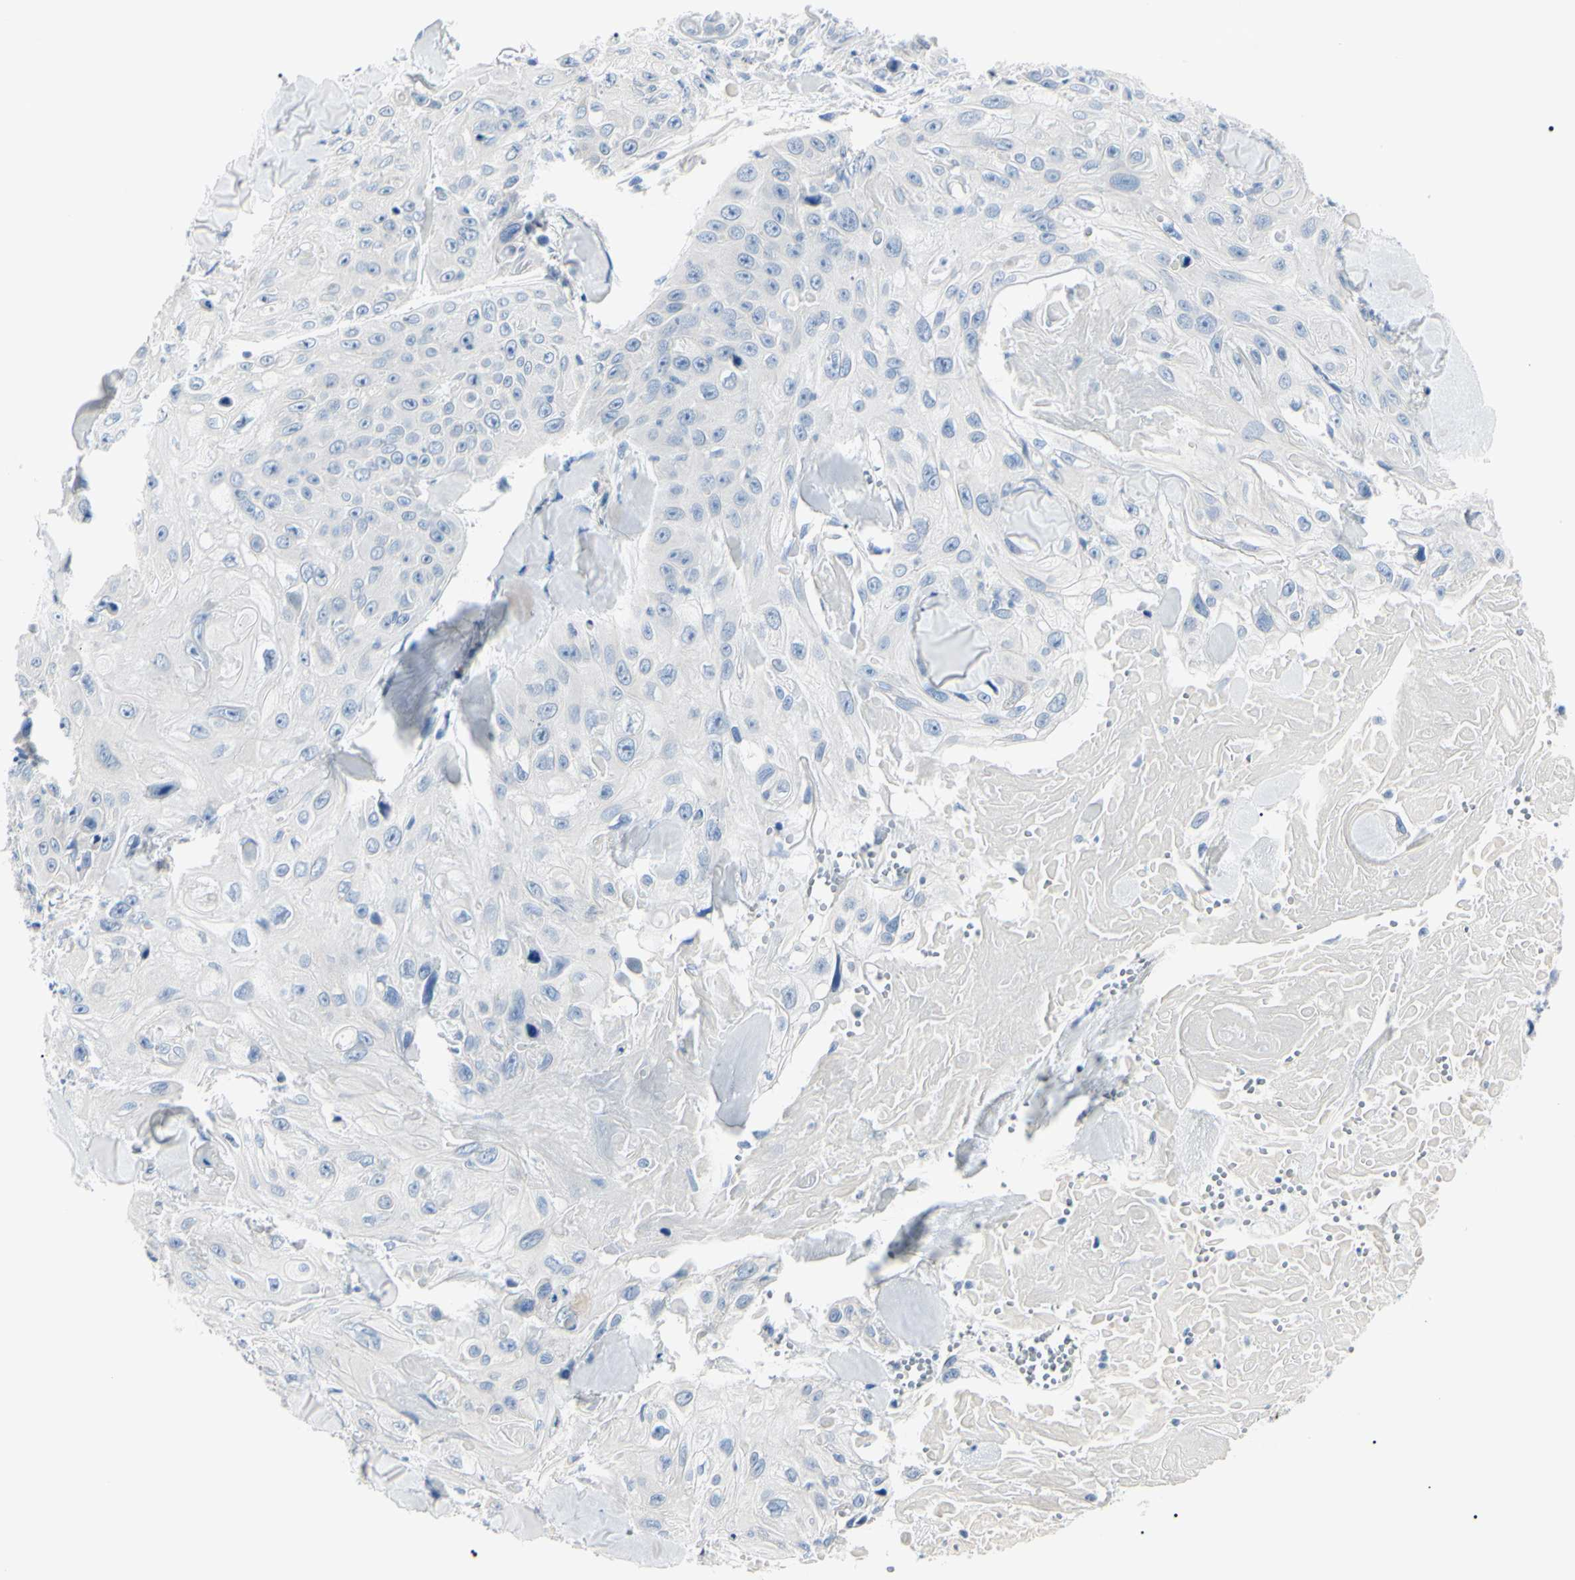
{"staining": {"intensity": "negative", "quantity": "none", "location": "none"}, "tissue": "skin cancer", "cell_type": "Tumor cells", "image_type": "cancer", "snomed": [{"axis": "morphology", "description": "Squamous cell carcinoma, NOS"}, {"axis": "topography", "description": "Skin"}], "caption": "High power microscopy micrograph of an immunohistochemistry histopathology image of skin squamous cell carcinoma, revealing no significant staining in tumor cells.", "gene": "CA2", "patient": {"sex": "male", "age": 86}}